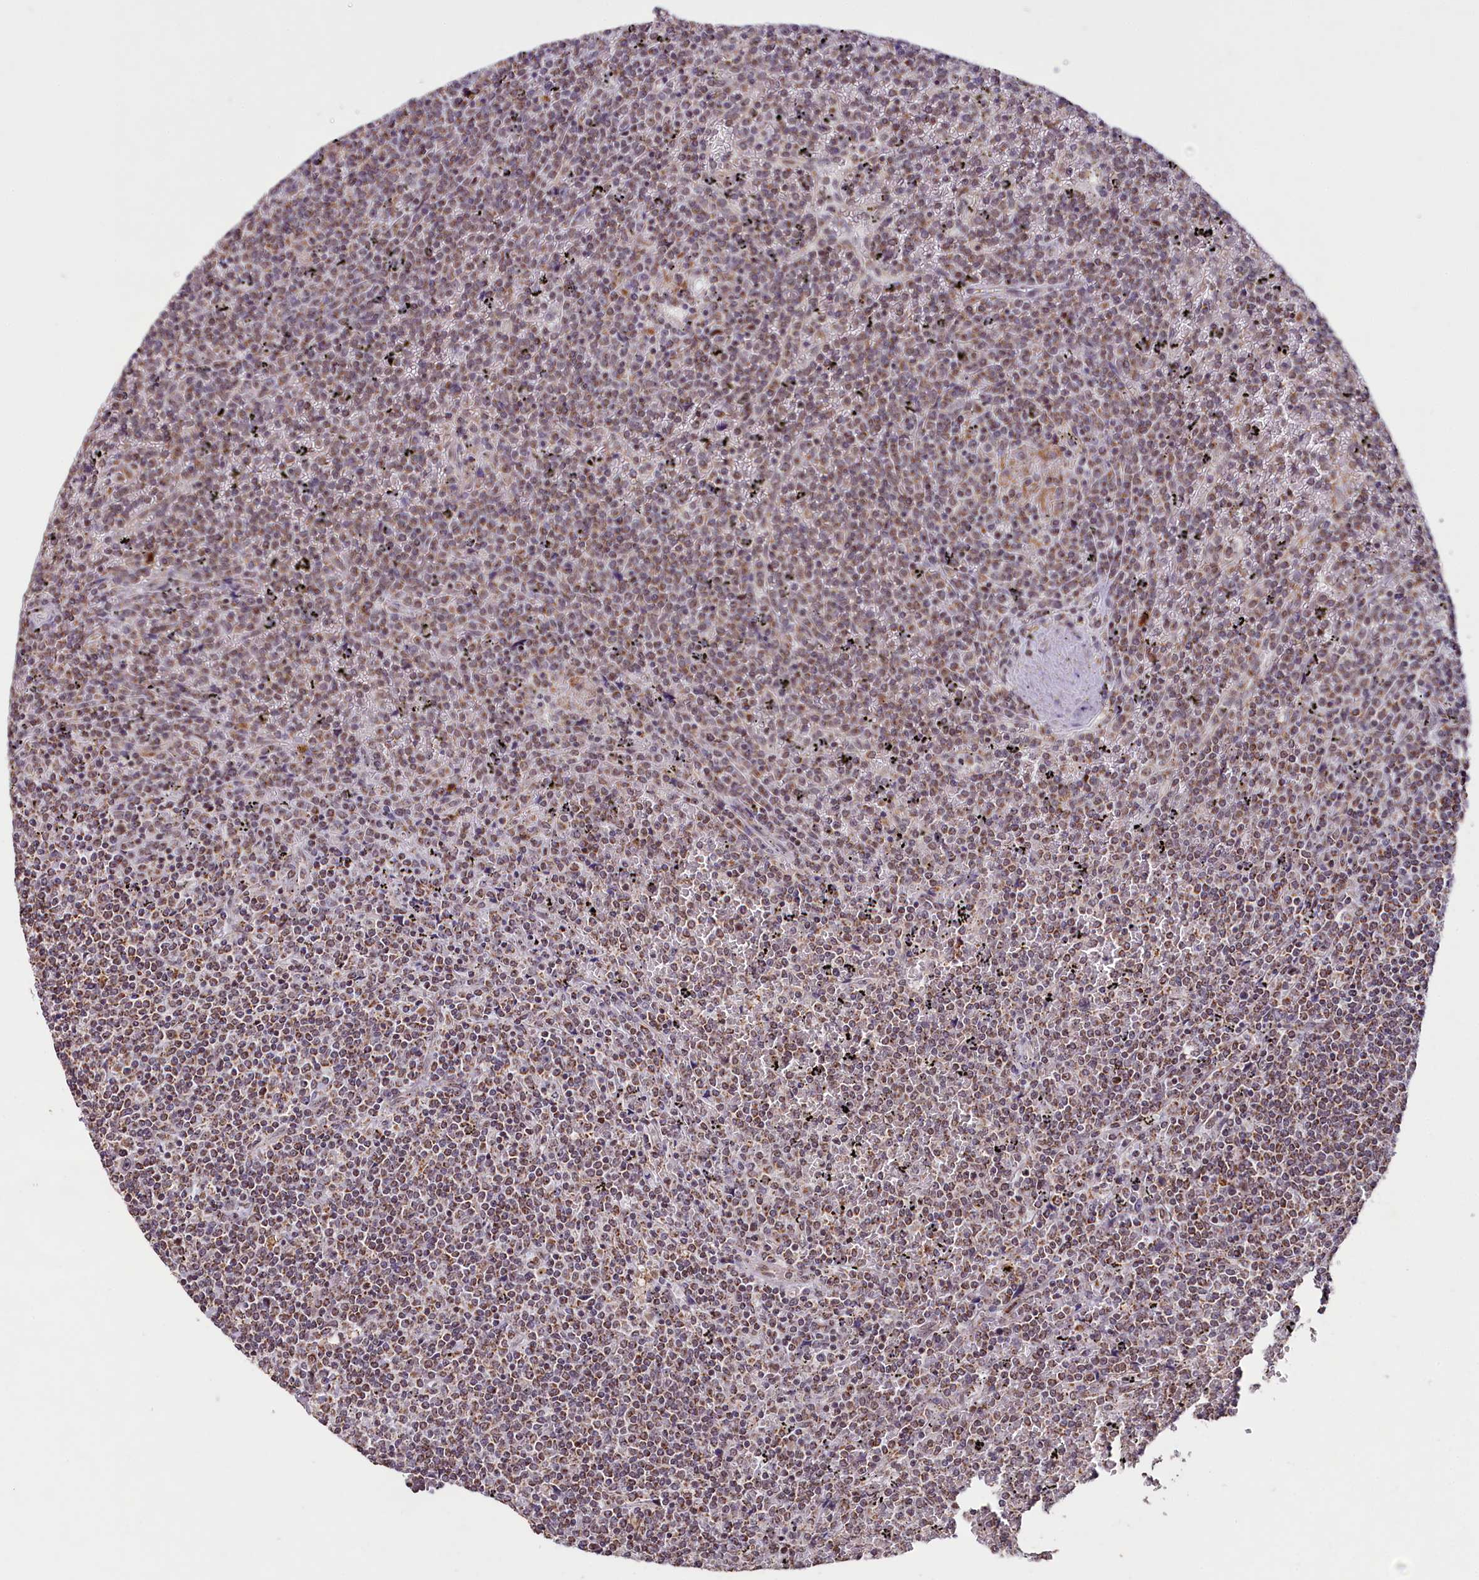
{"staining": {"intensity": "moderate", "quantity": ">75%", "location": "cytoplasmic/membranous"}, "tissue": "lymphoma", "cell_type": "Tumor cells", "image_type": "cancer", "snomed": [{"axis": "morphology", "description": "Malignant lymphoma, non-Hodgkin's type, Low grade"}, {"axis": "topography", "description": "Spleen"}], "caption": "High-magnification brightfield microscopy of lymphoma stained with DAB (3,3'-diaminobenzidine) (brown) and counterstained with hematoxylin (blue). tumor cells exhibit moderate cytoplasmic/membranous expression is seen in approximately>75% of cells. Nuclei are stained in blue.", "gene": "PDE6D", "patient": {"sex": "female", "age": 19}}